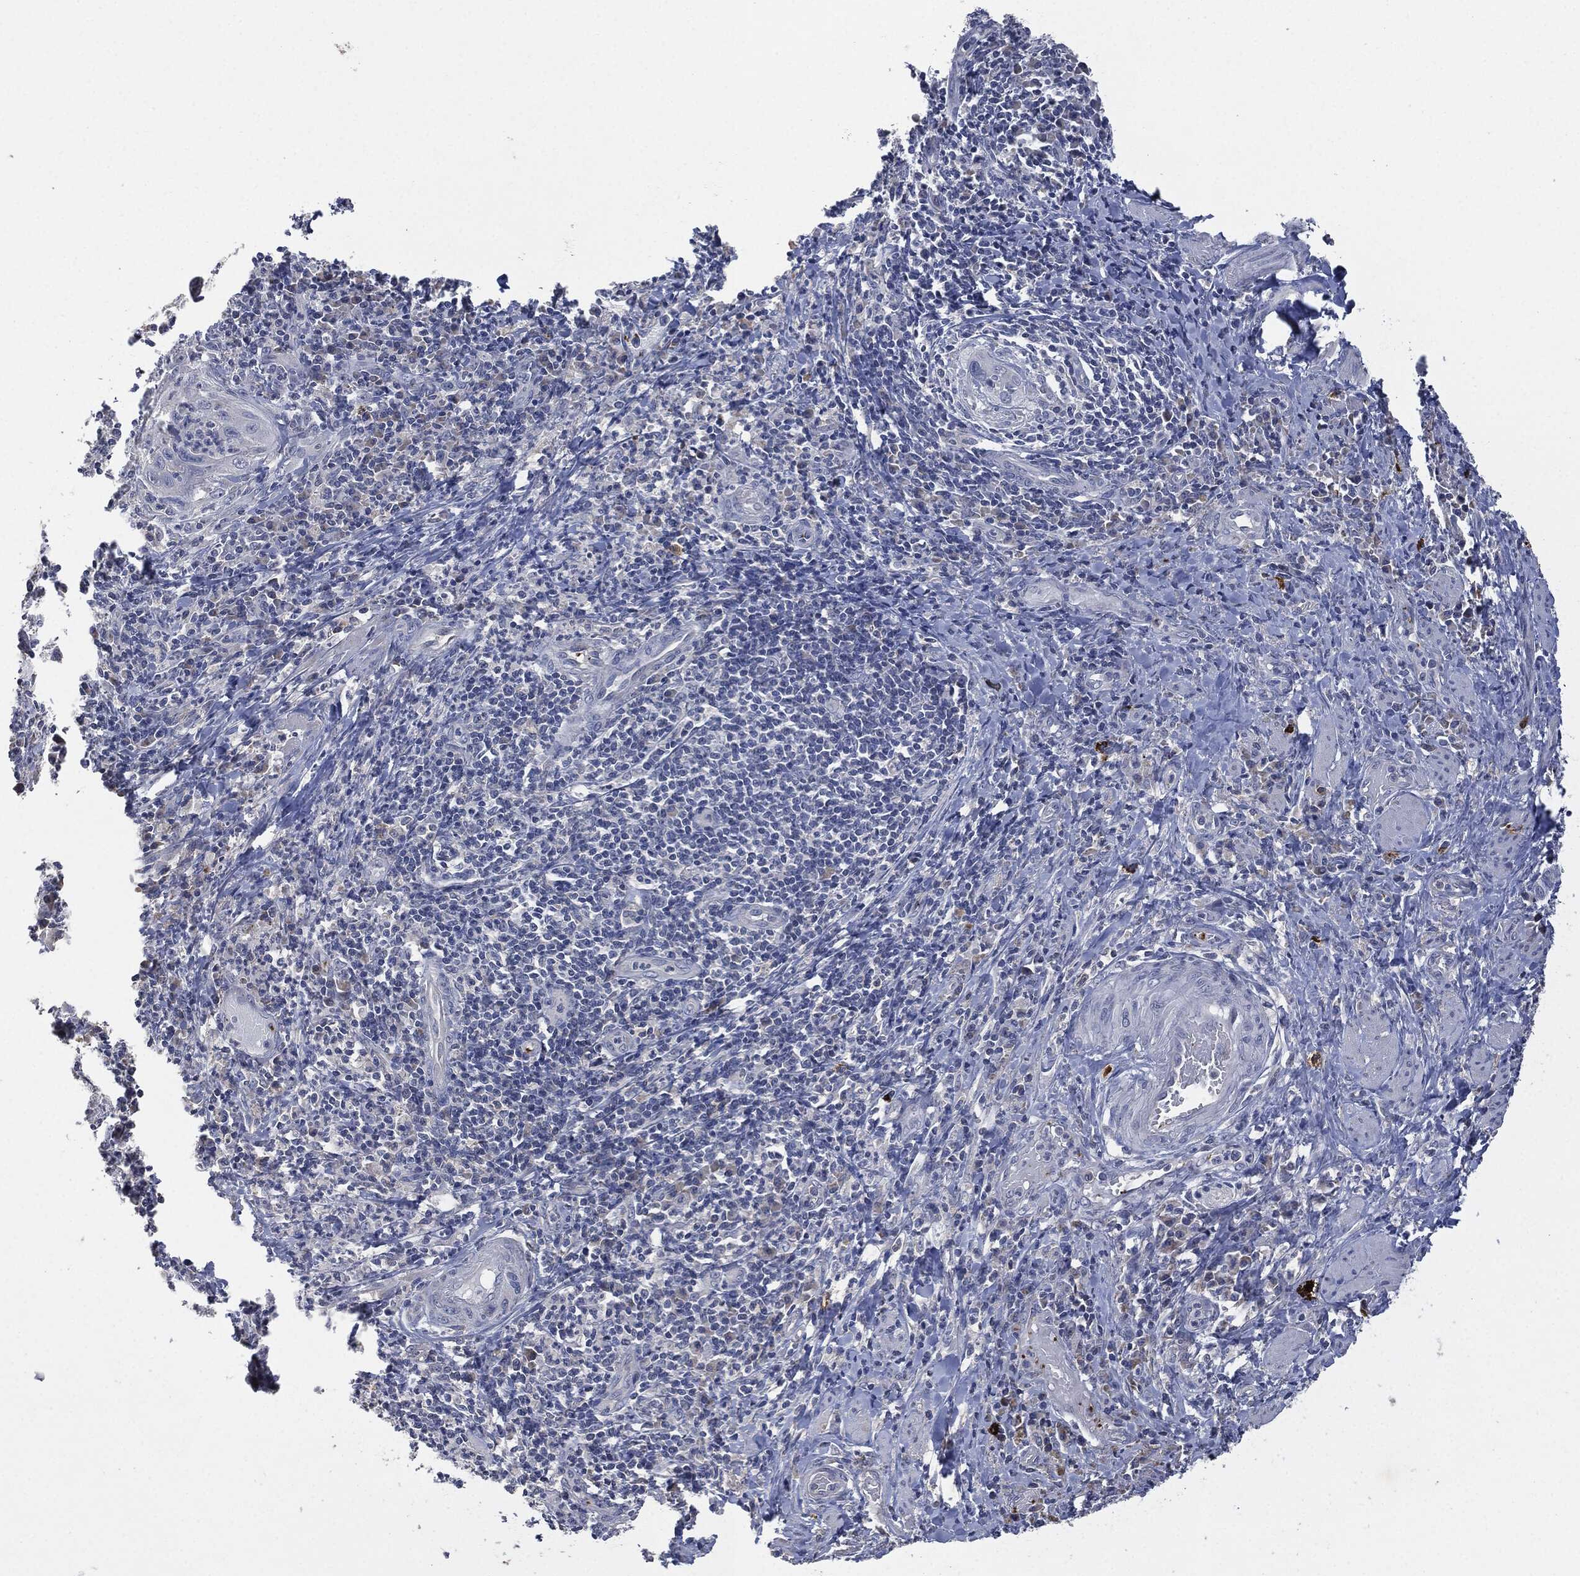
{"staining": {"intensity": "moderate", "quantity": "<25%", "location": "cytoplasmic/membranous"}, "tissue": "cervical cancer", "cell_type": "Tumor cells", "image_type": "cancer", "snomed": [{"axis": "morphology", "description": "Squamous cell carcinoma, NOS"}, {"axis": "topography", "description": "Cervix"}], "caption": "Human cervical cancer stained for a protein (brown) demonstrates moderate cytoplasmic/membranous positive staining in approximately <25% of tumor cells.", "gene": "CD33", "patient": {"sex": "female", "age": 26}}